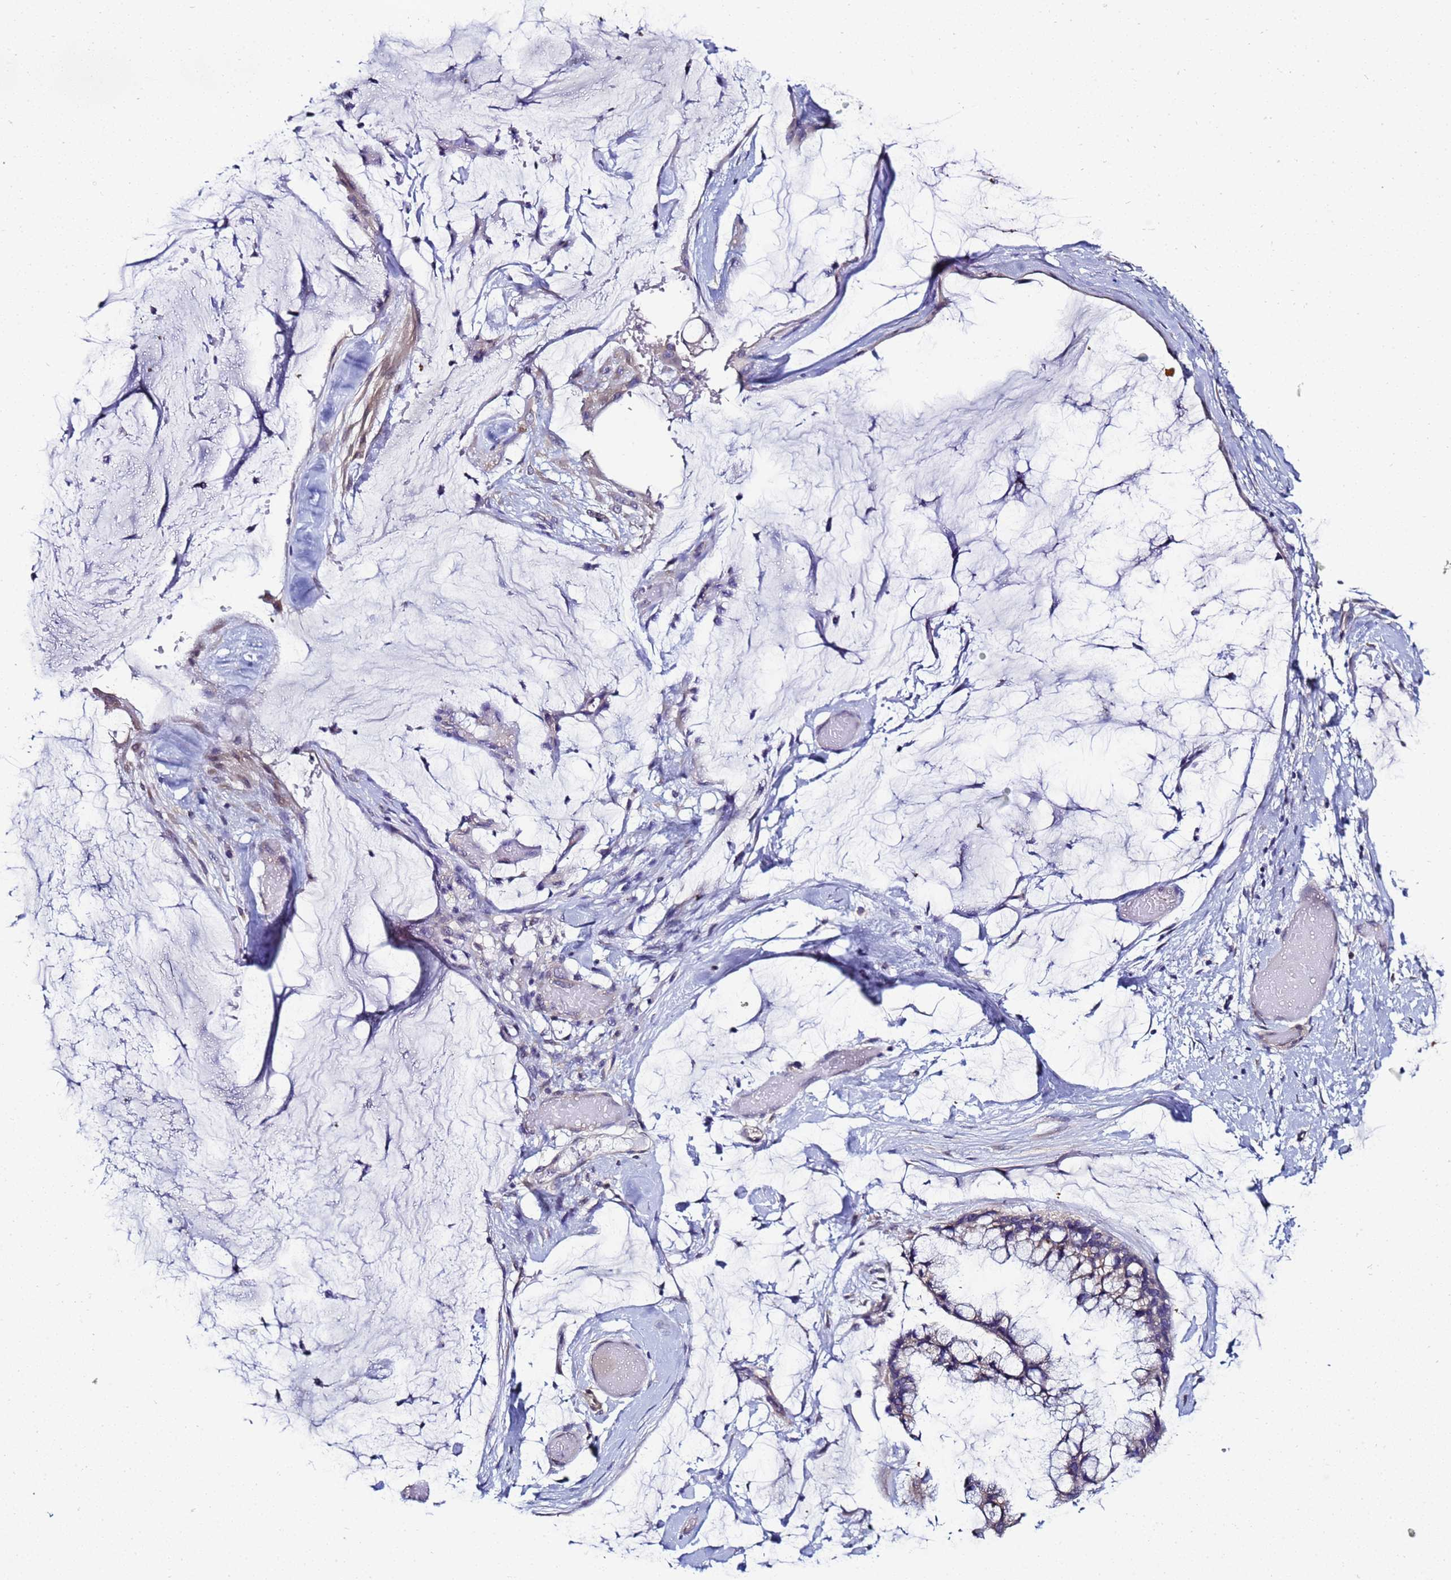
{"staining": {"intensity": "negative", "quantity": "none", "location": "none"}, "tissue": "ovarian cancer", "cell_type": "Tumor cells", "image_type": "cancer", "snomed": [{"axis": "morphology", "description": "Cystadenocarcinoma, mucinous, NOS"}, {"axis": "topography", "description": "Ovary"}], "caption": "This photomicrograph is of ovarian mucinous cystadenocarcinoma stained with immunohistochemistry to label a protein in brown with the nuclei are counter-stained blue. There is no expression in tumor cells.", "gene": "FAM166B", "patient": {"sex": "female", "age": 39}}